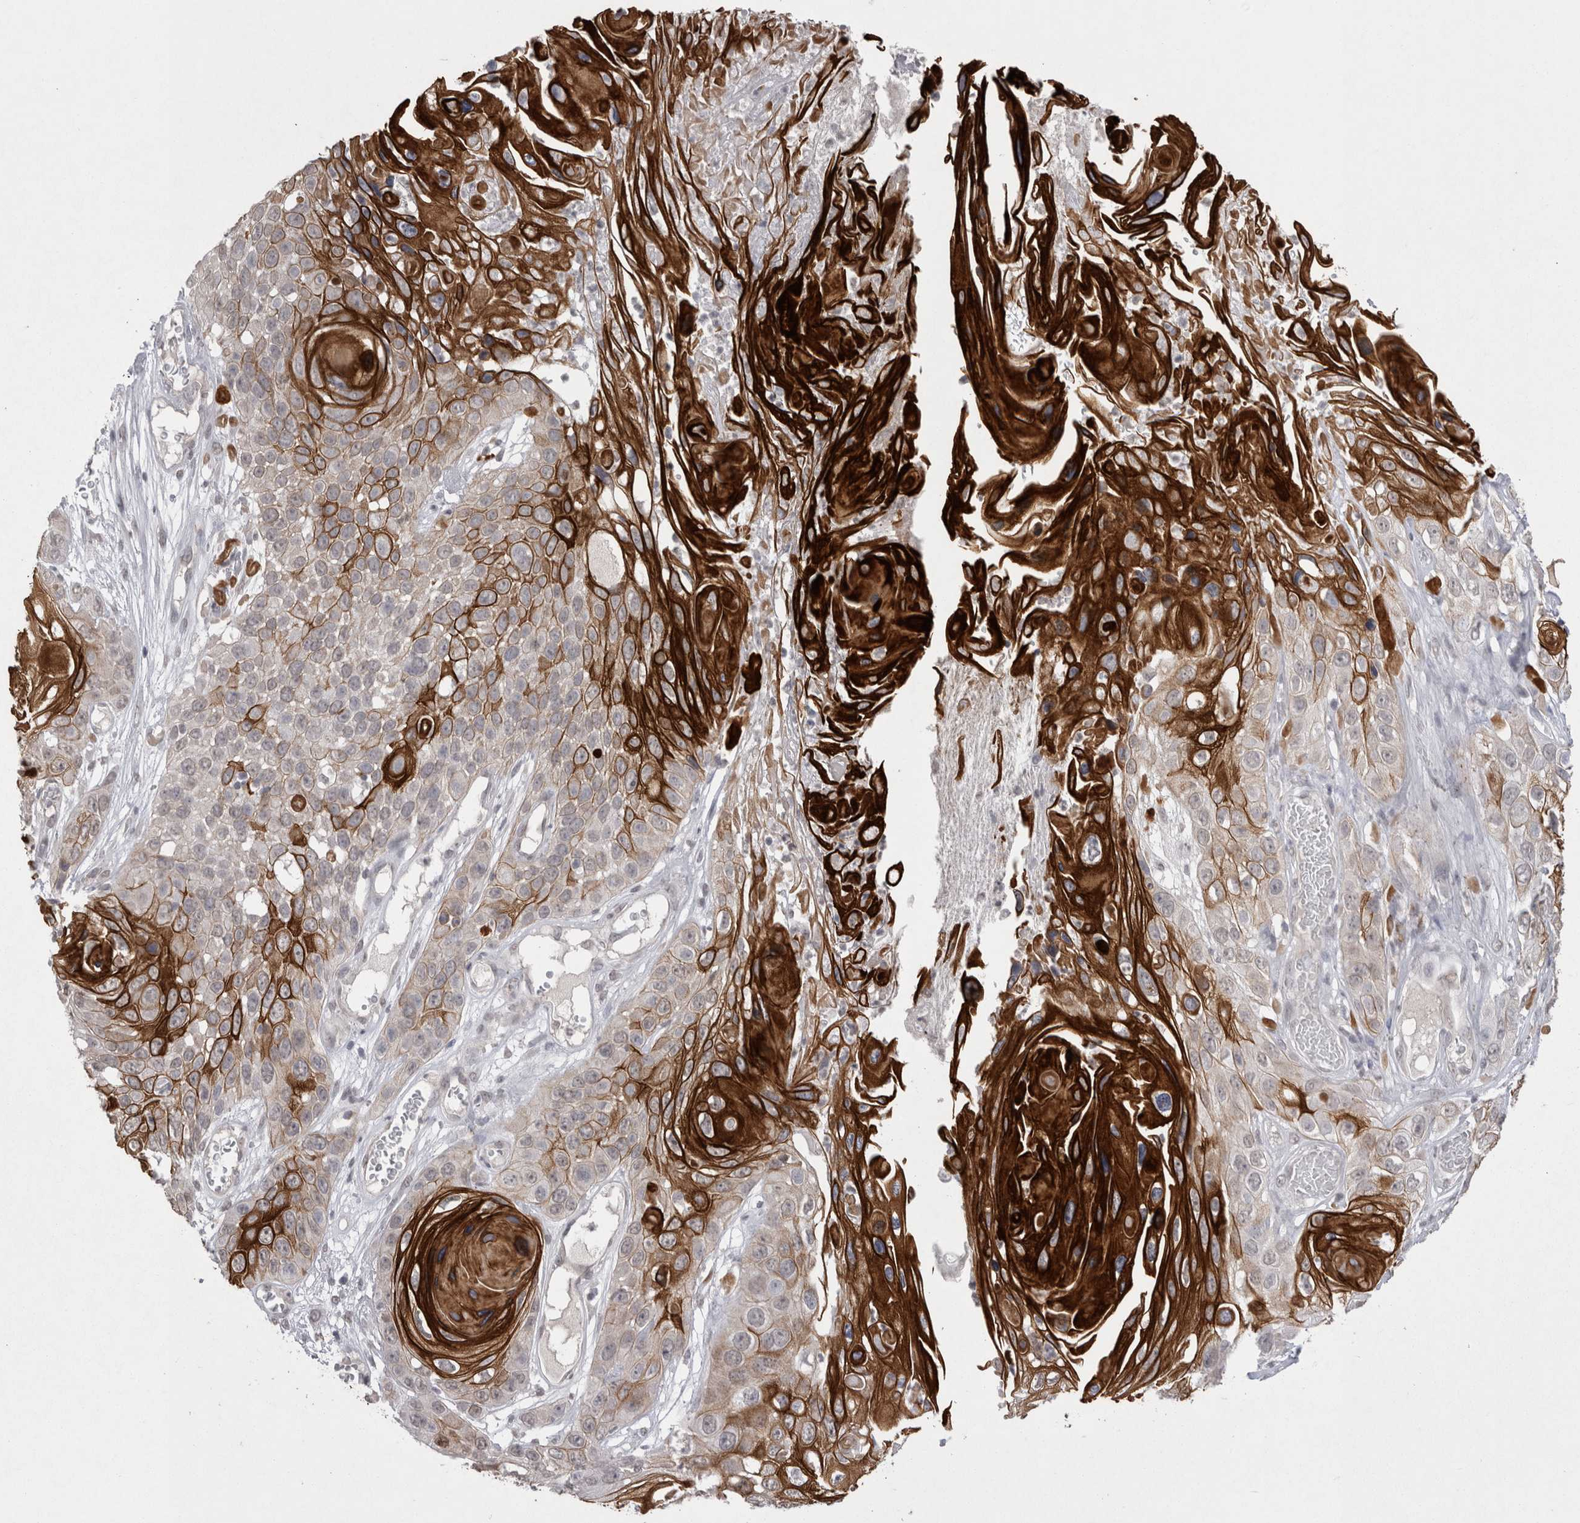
{"staining": {"intensity": "strong", "quantity": "25%-75%", "location": "cytoplasmic/membranous"}, "tissue": "skin cancer", "cell_type": "Tumor cells", "image_type": "cancer", "snomed": [{"axis": "morphology", "description": "Squamous cell carcinoma, NOS"}, {"axis": "topography", "description": "Skin"}], "caption": "Skin cancer stained with a brown dye shows strong cytoplasmic/membranous positive staining in approximately 25%-75% of tumor cells.", "gene": "DDX4", "patient": {"sex": "male", "age": 55}}